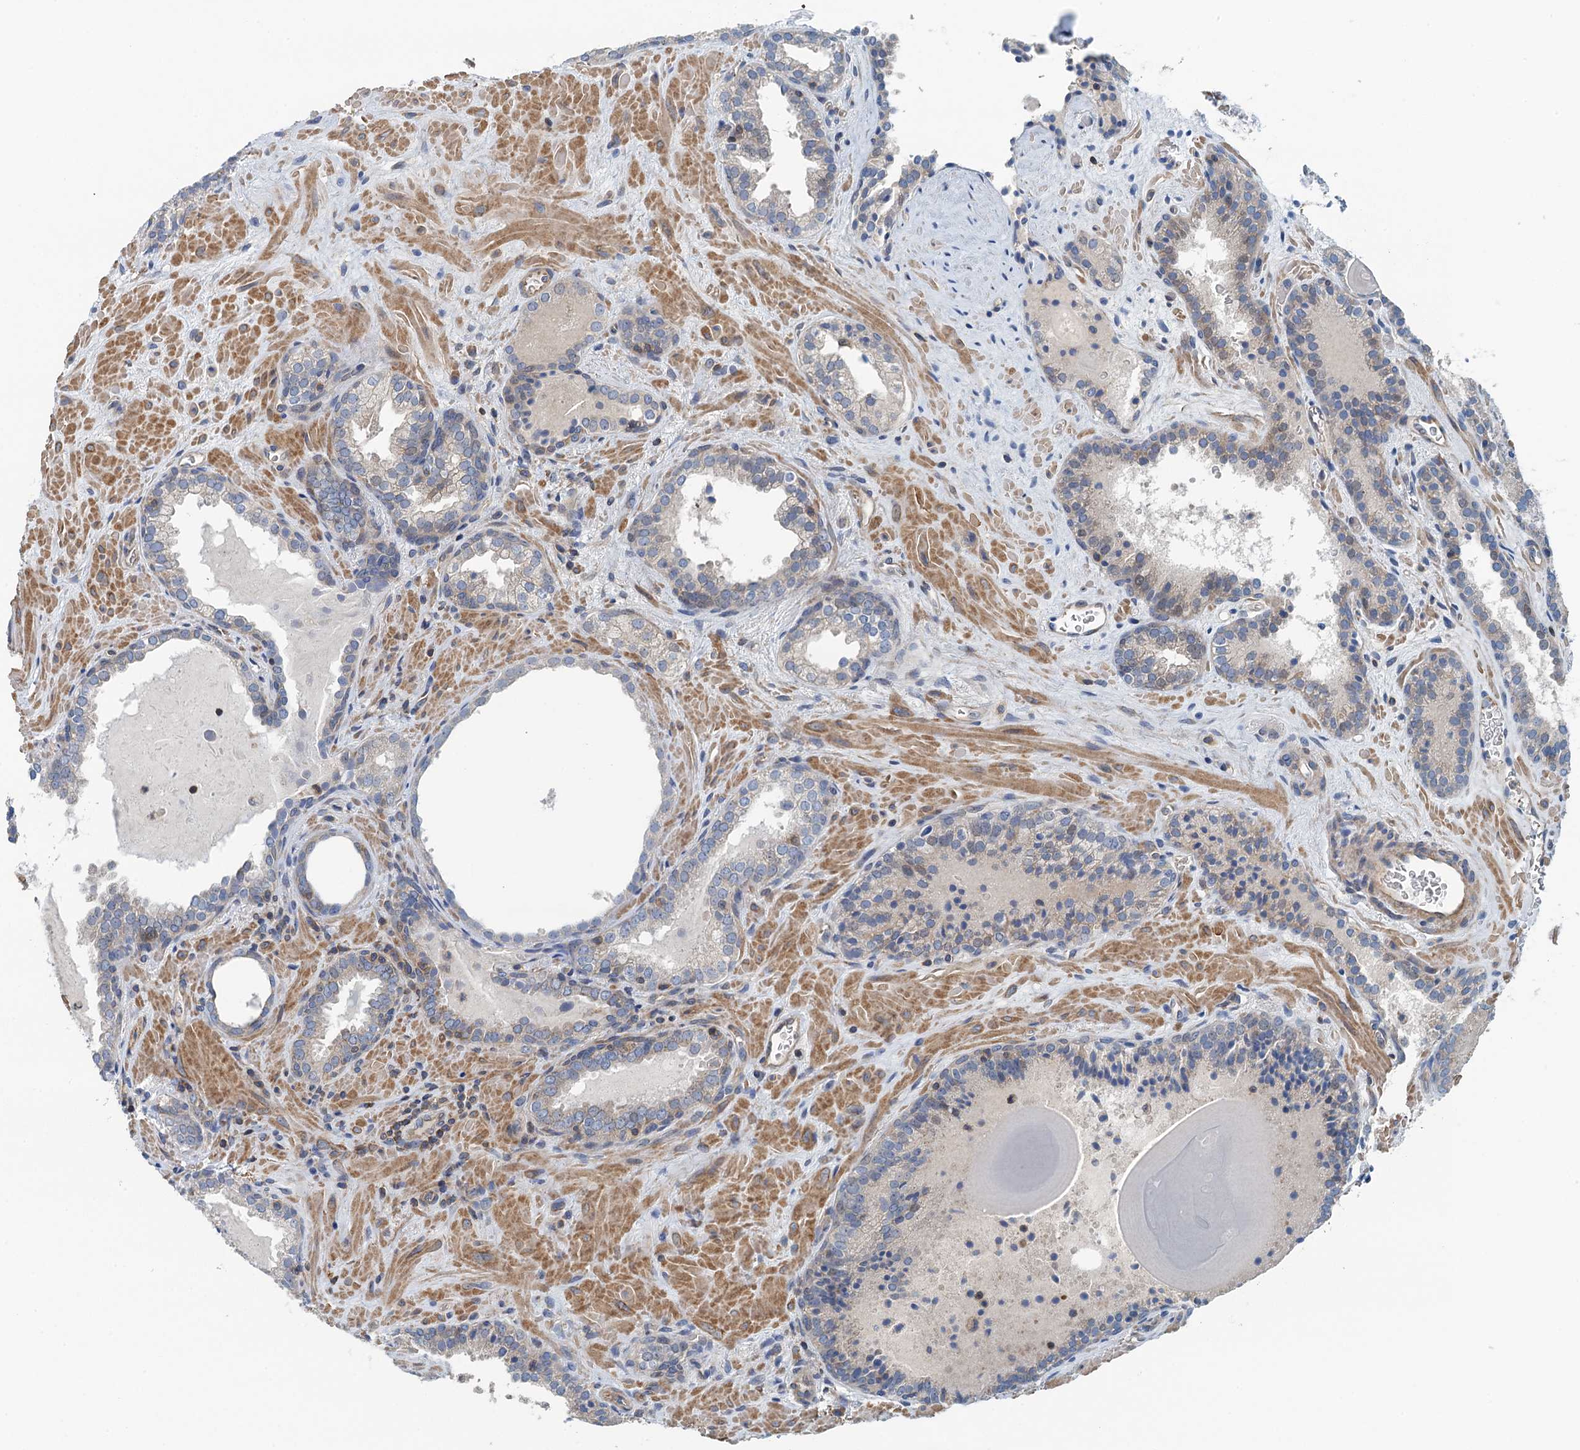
{"staining": {"intensity": "negative", "quantity": "none", "location": "none"}, "tissue": "prostate cancer", "cell_type": "Tumor cells", "image_type": "cancer", "snomed": [{"axis": "morphology", "description": "Adenocarcinoma, High grade"}, {"axis": "topography", "description": "Prostate"}], "caption": "Histopathology image shows no protein staining in tumor cells of prostate cancer tissue.", "gene": "PPP1R14D", "patient": {"sex": "male", "age": 66}}